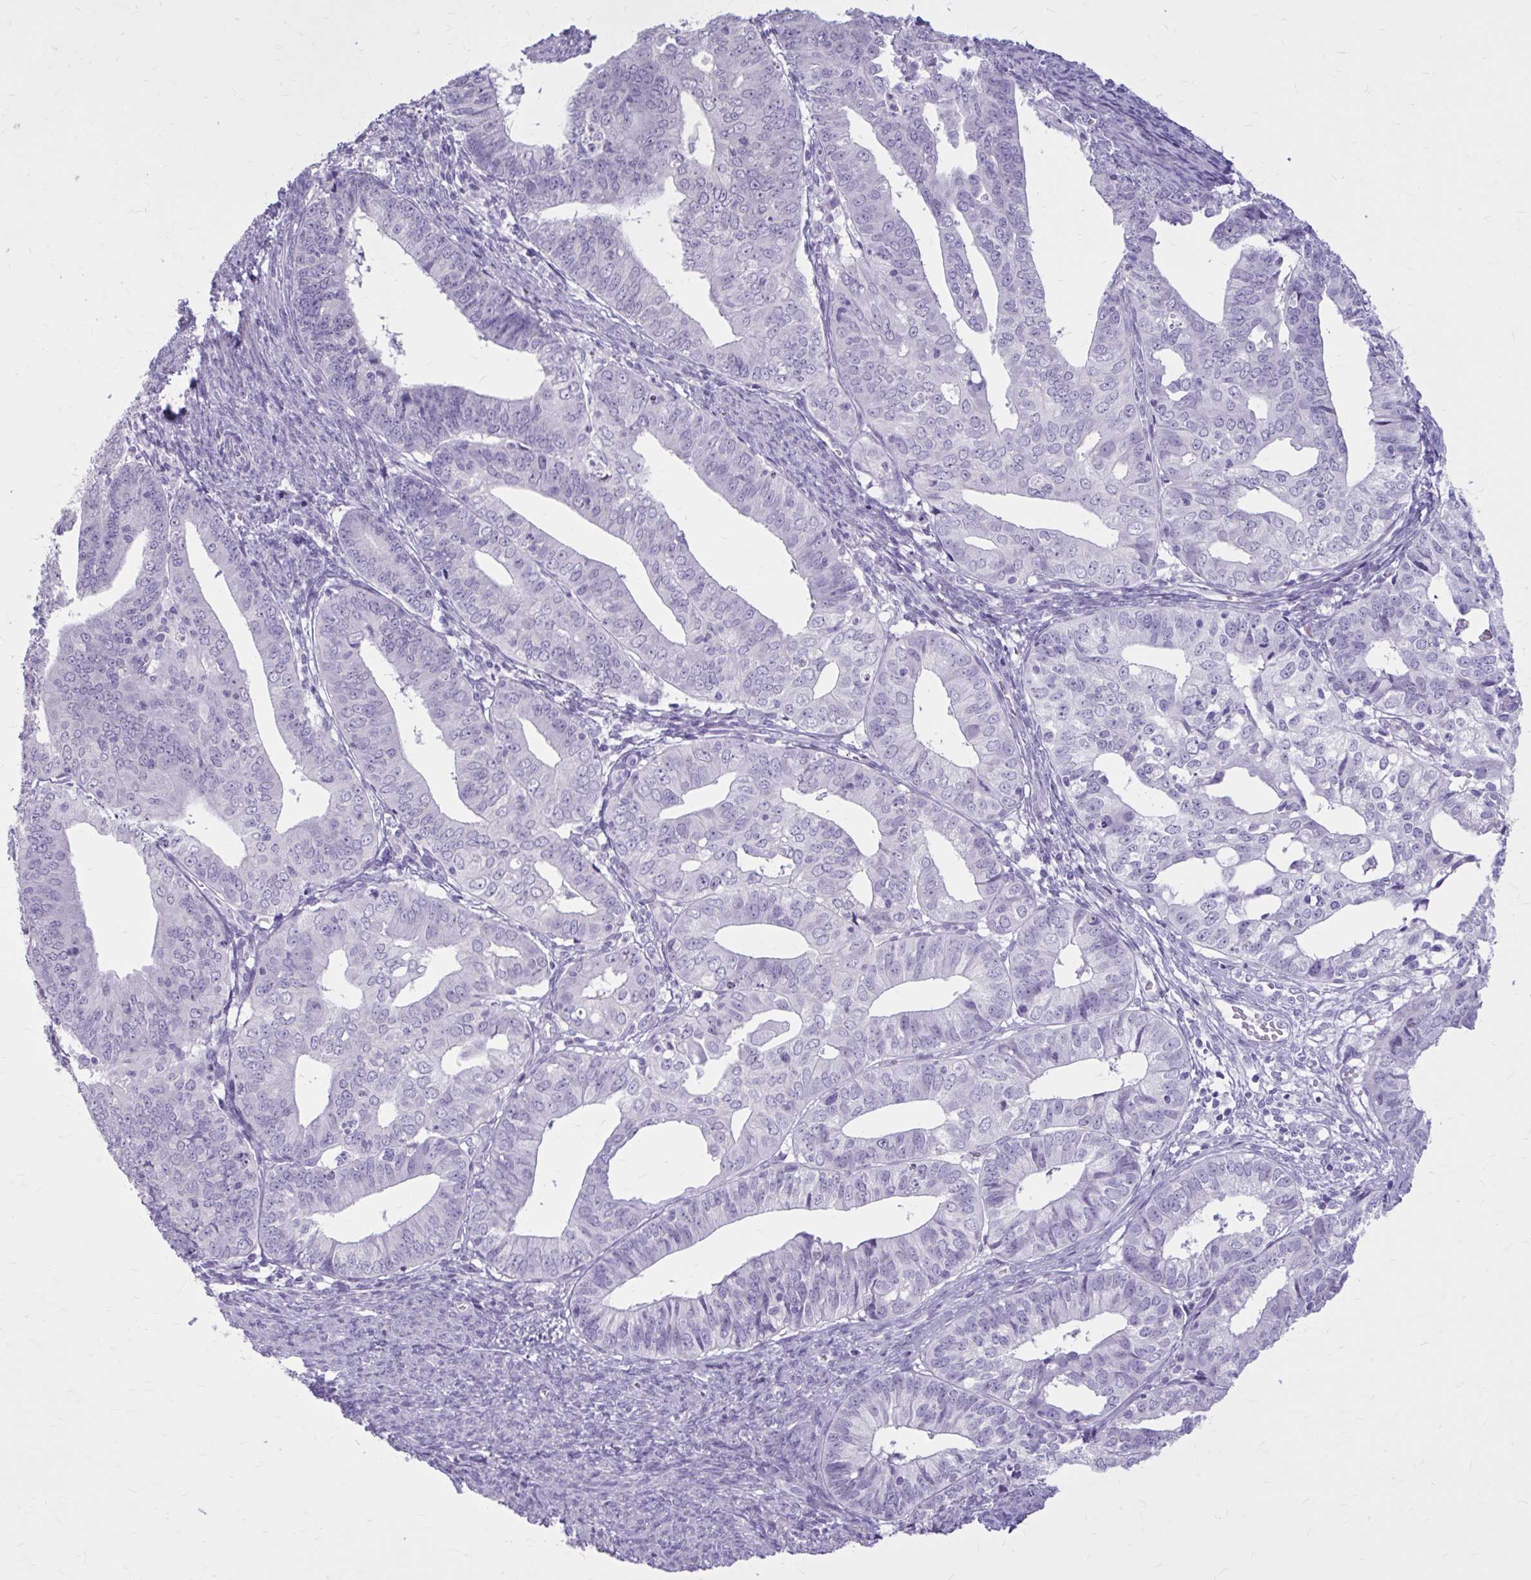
{"staining": {"intensity": "negative", "quantity": "none", "location": "none"}, "tissue": "endometrial cancer", "cell_type": "Tumor cells", "image_type": "cancer", "snomed": [{"axis": "morphology", "description": "Adenocarcinoma, NOS"}, {"axis": "topography", "description": "Endometrium"}], "caption": "Image shows no significant protein expression in tumor cells of endometrial cancer (adenocarcinoma).", "gene": "OR4B1", "patient": {"sex": "female", "age": 56}}